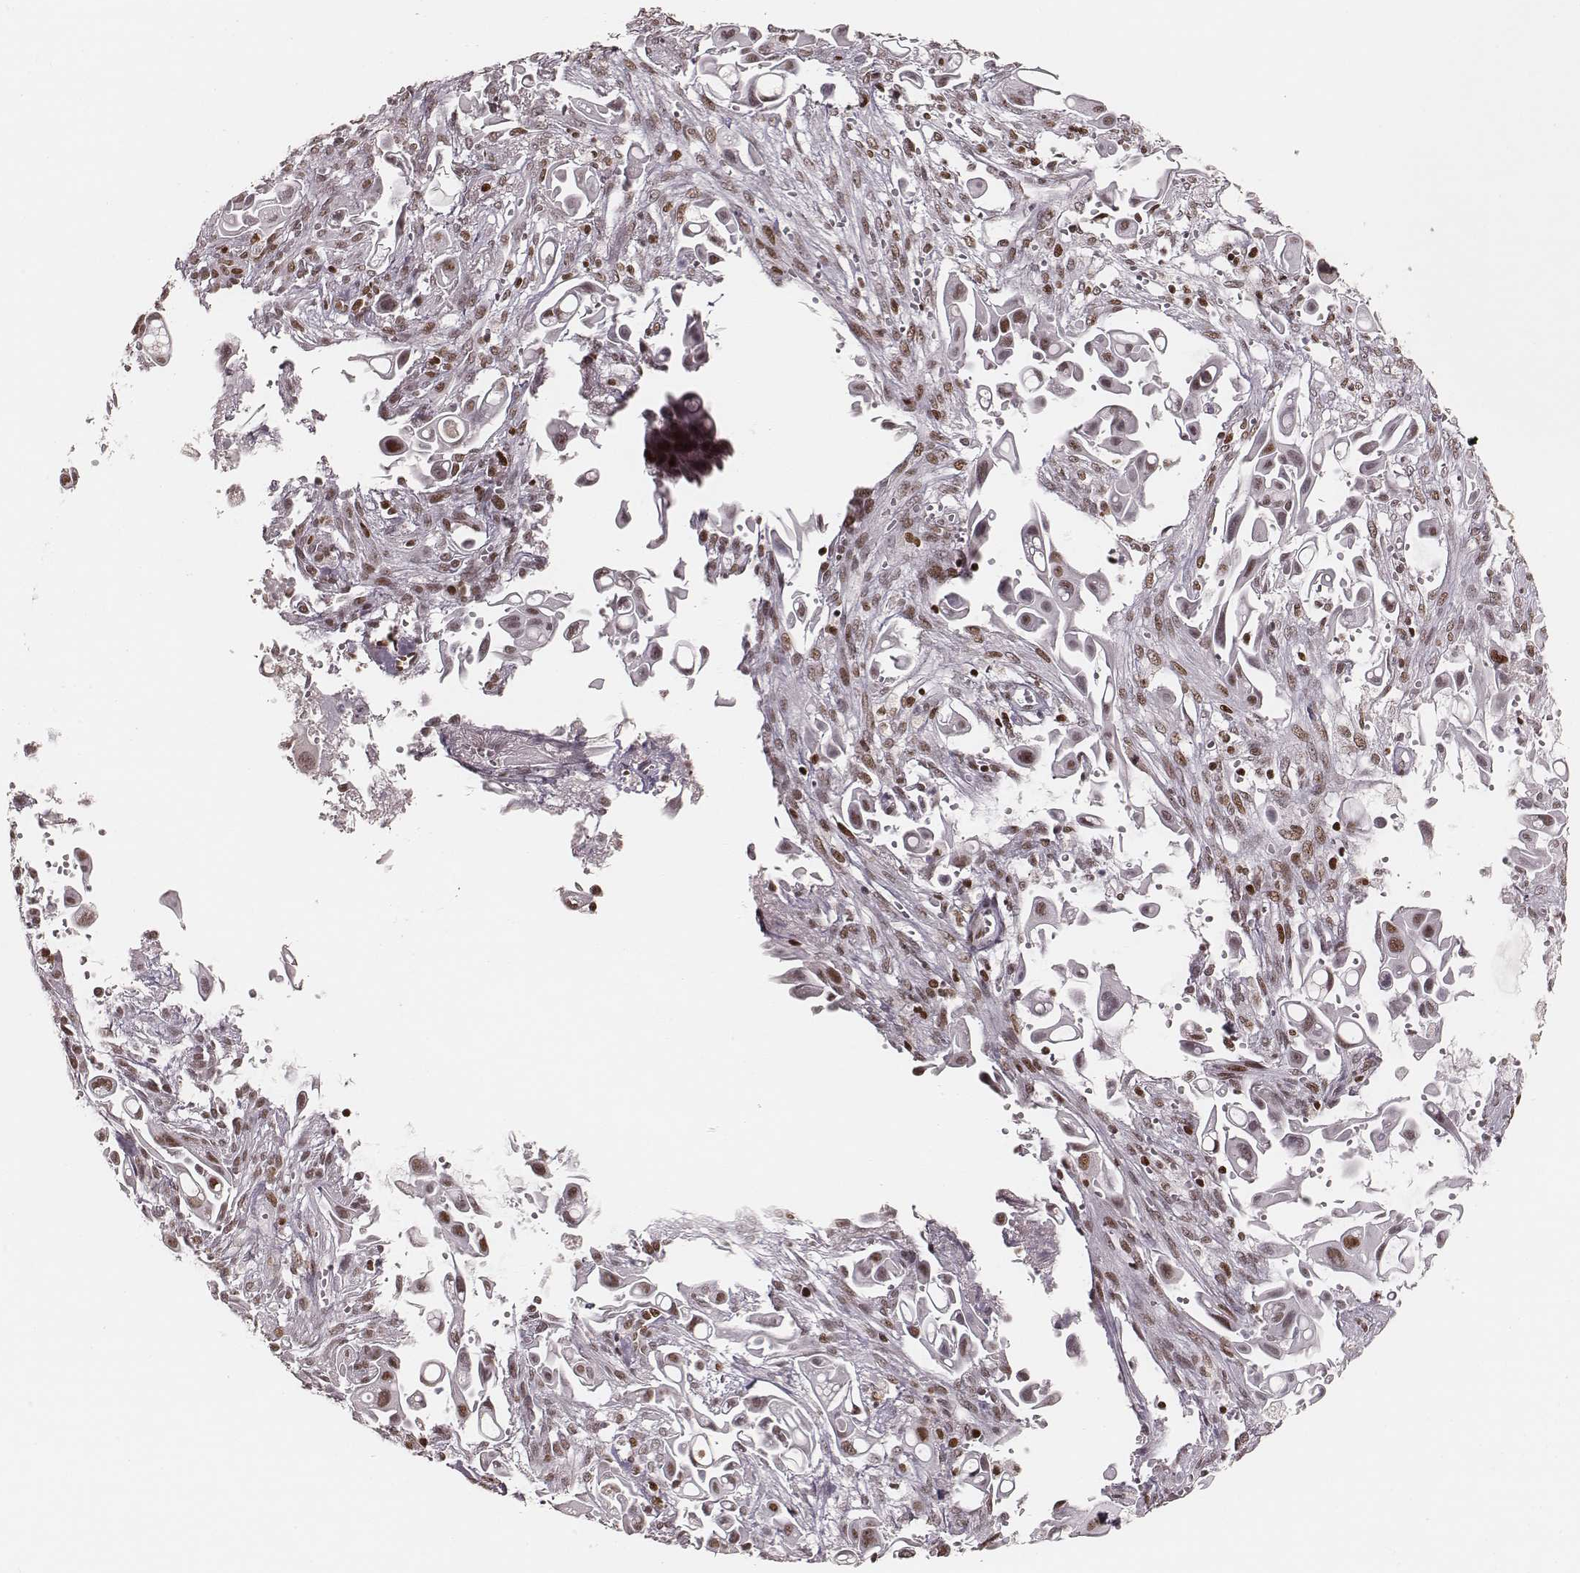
{"staining": {"intensity": "moderate", "quantity": ">75%", "location": "nuclear"}, "tissue": "pancreatic cancer", "cell_type": "Tumor cells", "image_type": "cancer", "snomed": [{"axis": "morphology", "description": "Adenocarcinoma, NOS"}, {"axis": "topography", "description": "Pancreas"}], "caption": "Moderate nuclear staining for a protein is seen in approximately >75% of tumor cells of pancreatic cancer (adenocarcinoma) using immunohistochemistry.", "gene": "PARP1", "patient": {"sex": "male", "age": 50}}